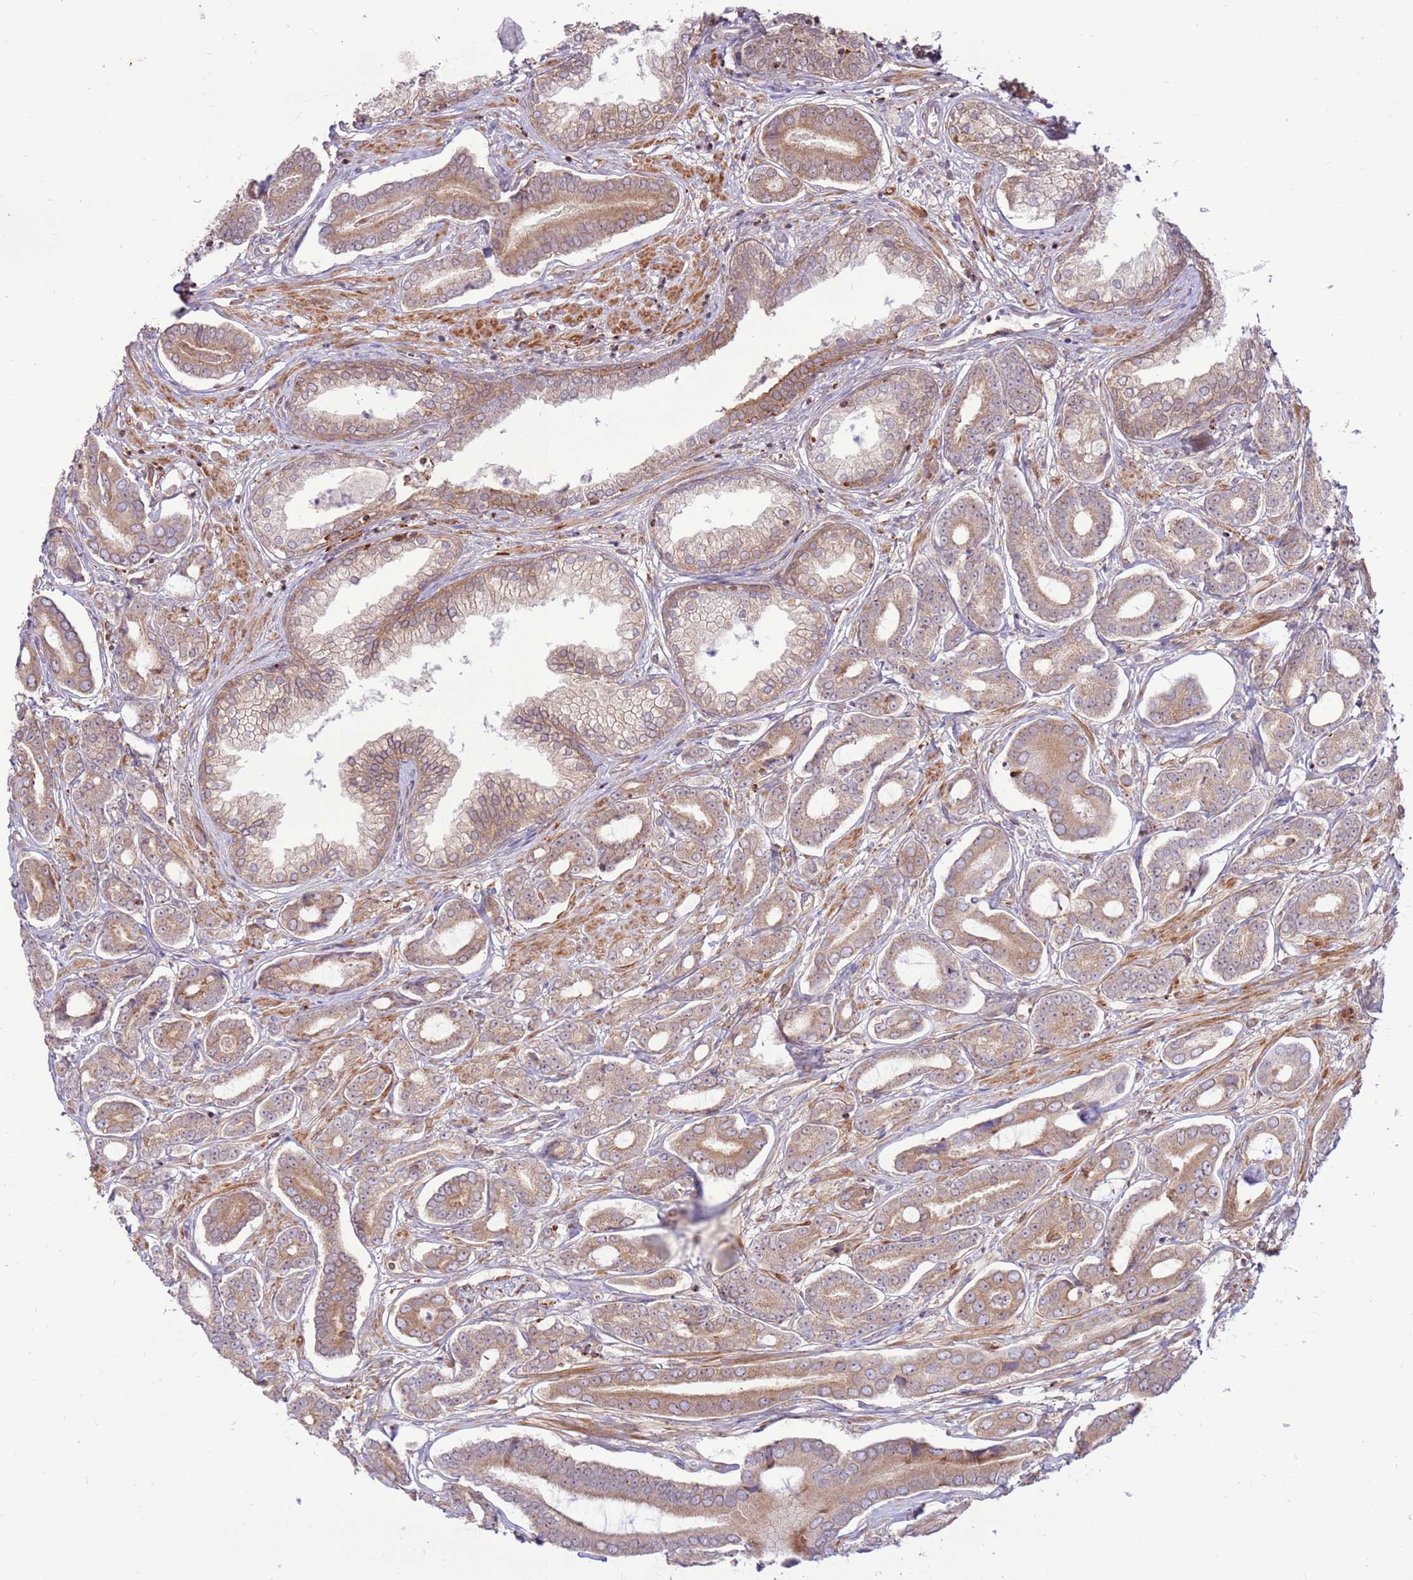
{"staining": {"intensity": "moderate", "quantity": ">75%", "location": "cytoplasmic/membranous"}, "tissue": "prostate cancer", "cell_type": "Tumor cells", "image_type": "cancer", "snomed": [{"axis": "morphology", "description": "Adenocarcinoma, NOS"}, {"axis": "topography", "description": "Prostate and seminal vesicle, NOS"}], "caption": "IHC photomicrograph of neoplastic tissue: prostate adenocarcinoma stained using immunohistochemistry displays medium levels of moderate protein expression localized specifically in the cytoplasmic/membranous of tumor cells, appearing as a cytoplasmic/membranous brown color.", "gene": "DDX19B", "patient": {"sex": "male", "age": 76}}